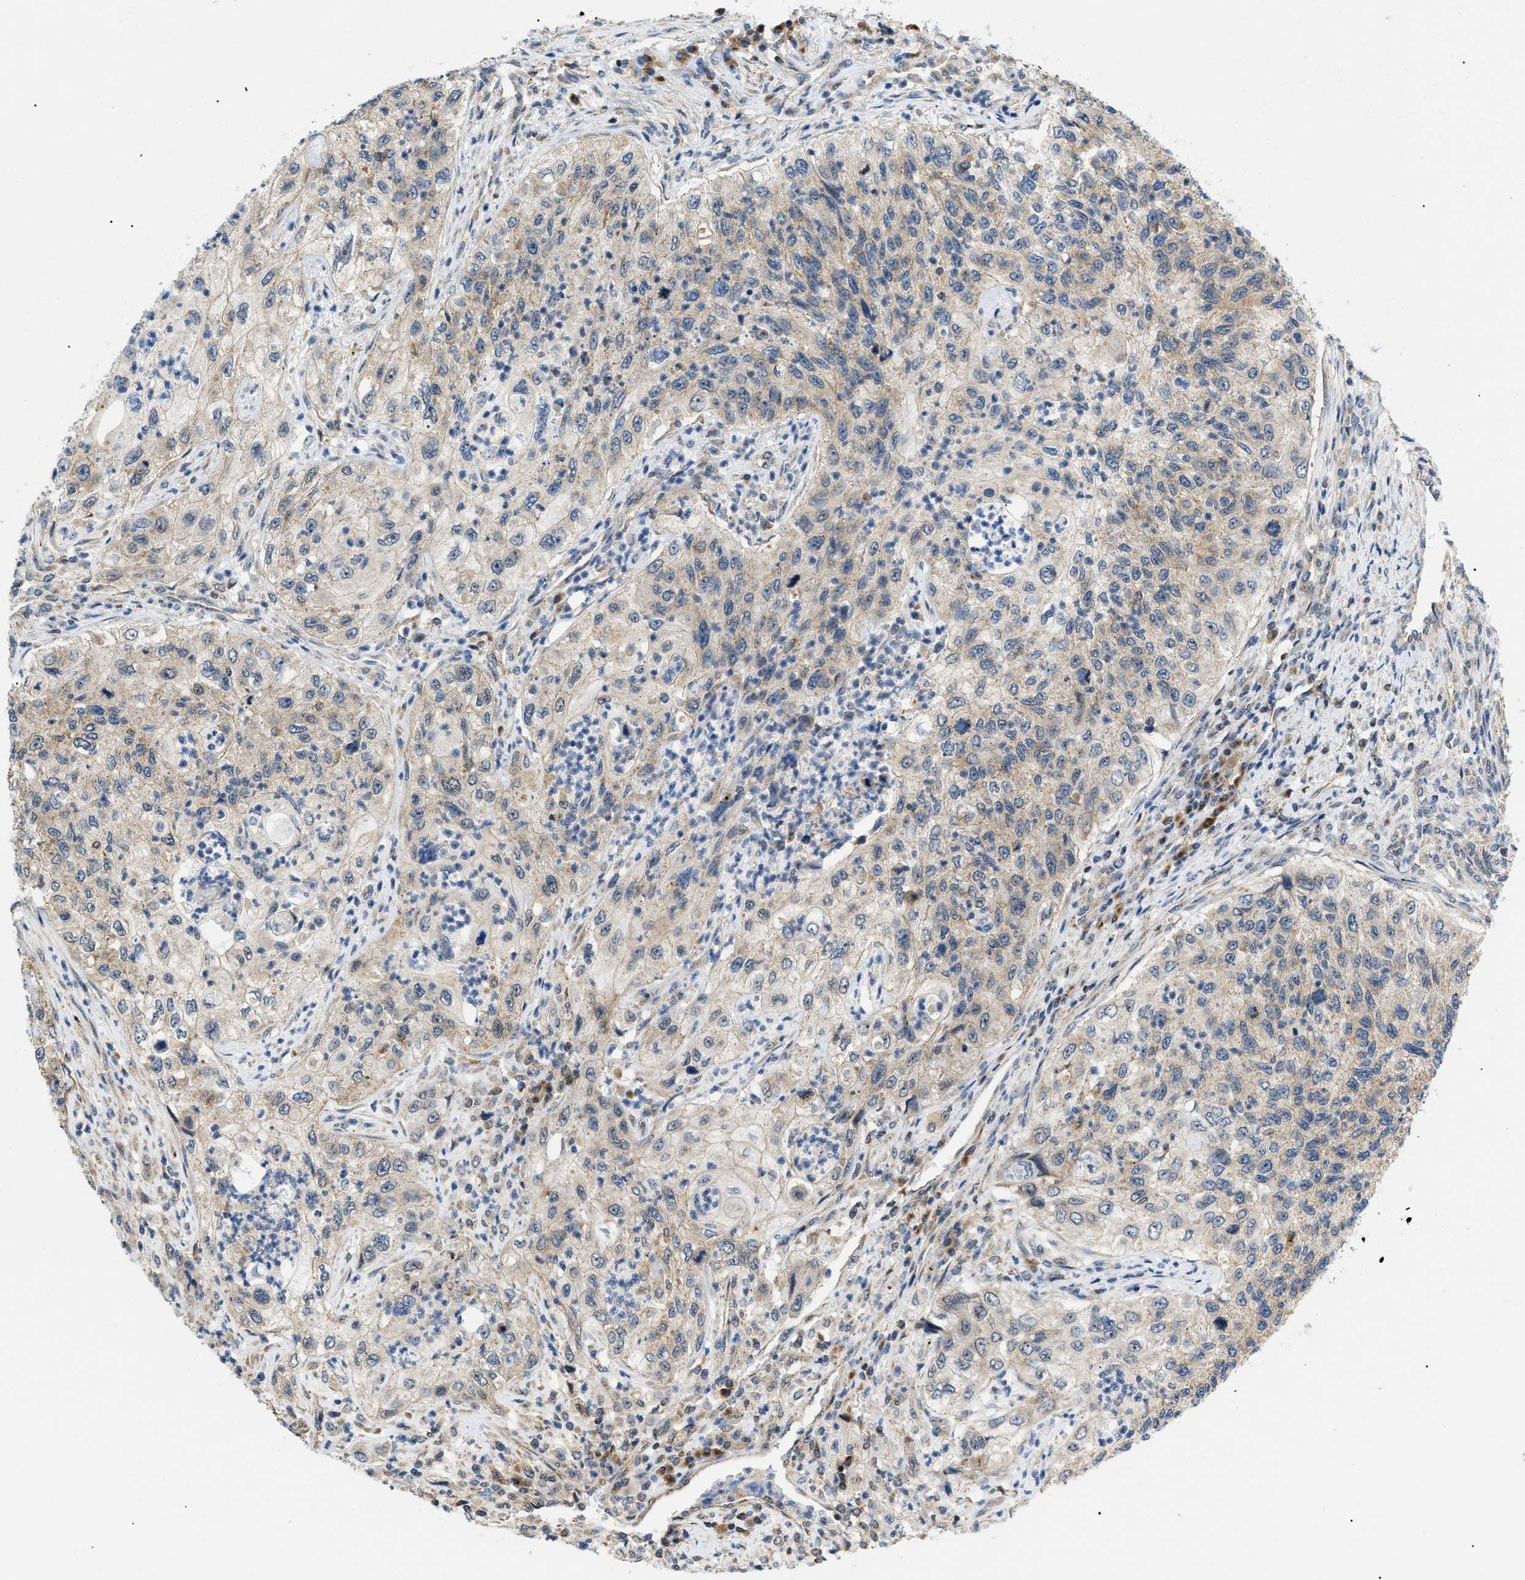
{"staining": {"intensity": "weak", "quantity": ">75%", "location": "cytoplasmic/membranous"}, "tissue": "urothelial cancer", "cell_type": "Tumor cells", "image_type": "cancer", "snomed": [{"axis": "morphology", "description": "Urothelial carcinoma, High grade"}, {"axis": "topography", "description": "Urinary bladder"}], "caption": "Urothelial cancer tissue displays weak cytoplasmic/membranous positivity in about >75% of tumor cells", "gene": "ZBTB11", "patient": {"sex": "female", "age": 60}}